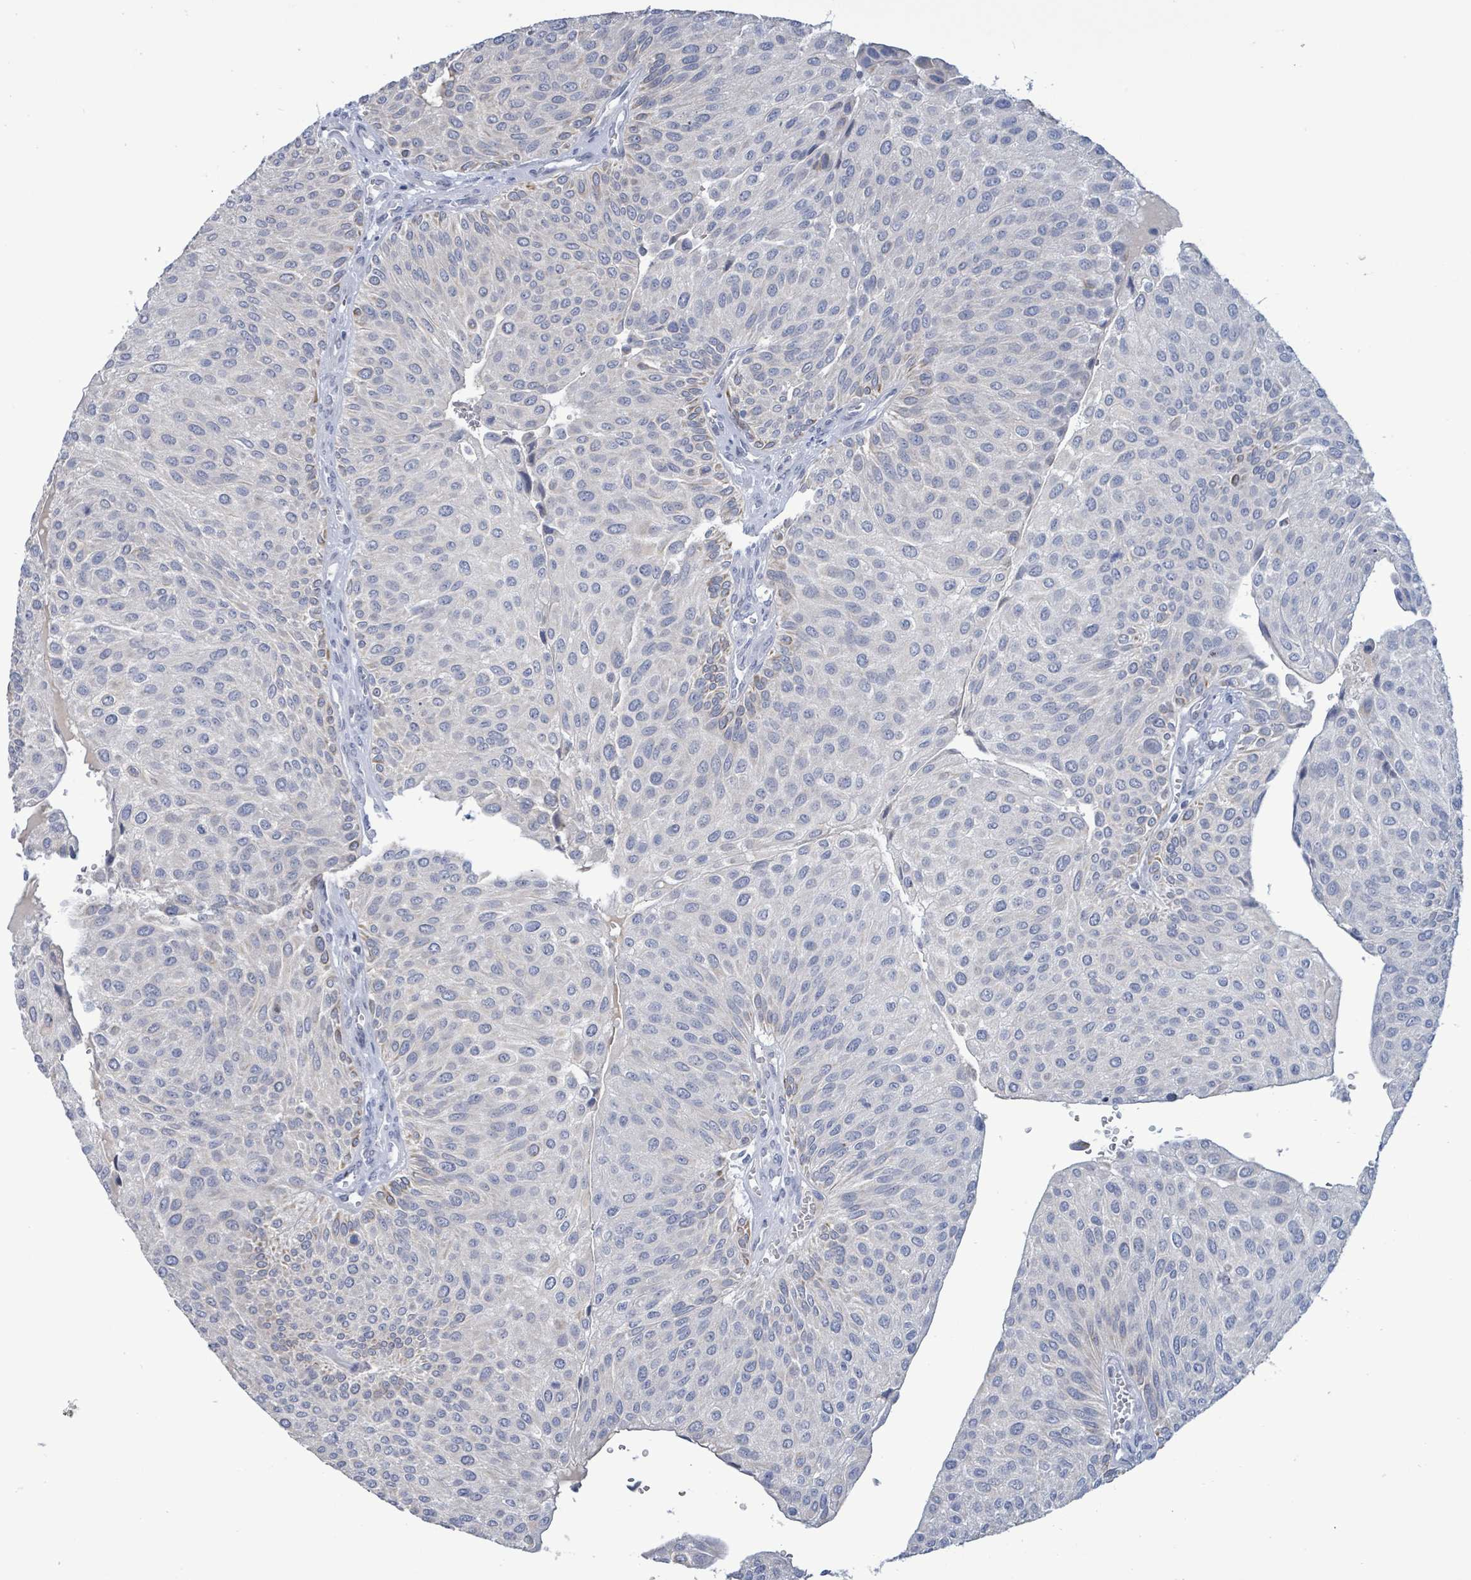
{"staining": {"intensity": "weak", "quantity": "<25%", "location": "cytoplasmic/membranous"}, "tissue": "urothelial cancer", "cell_type": "Tumor cells", "image_type": "cancer", "snomed": [{"axis": "morphology", "description": "Urothelial carcinoma, NOS"}, {"axis": "topography", "description": "Urinary bladder"}], "caption": "This is an IHC histopathology image of transitional cell carcinoma. There is no expression in tumor cells.", "gene": "NTN3", "patient": {"sex": "male", "age": 67}}